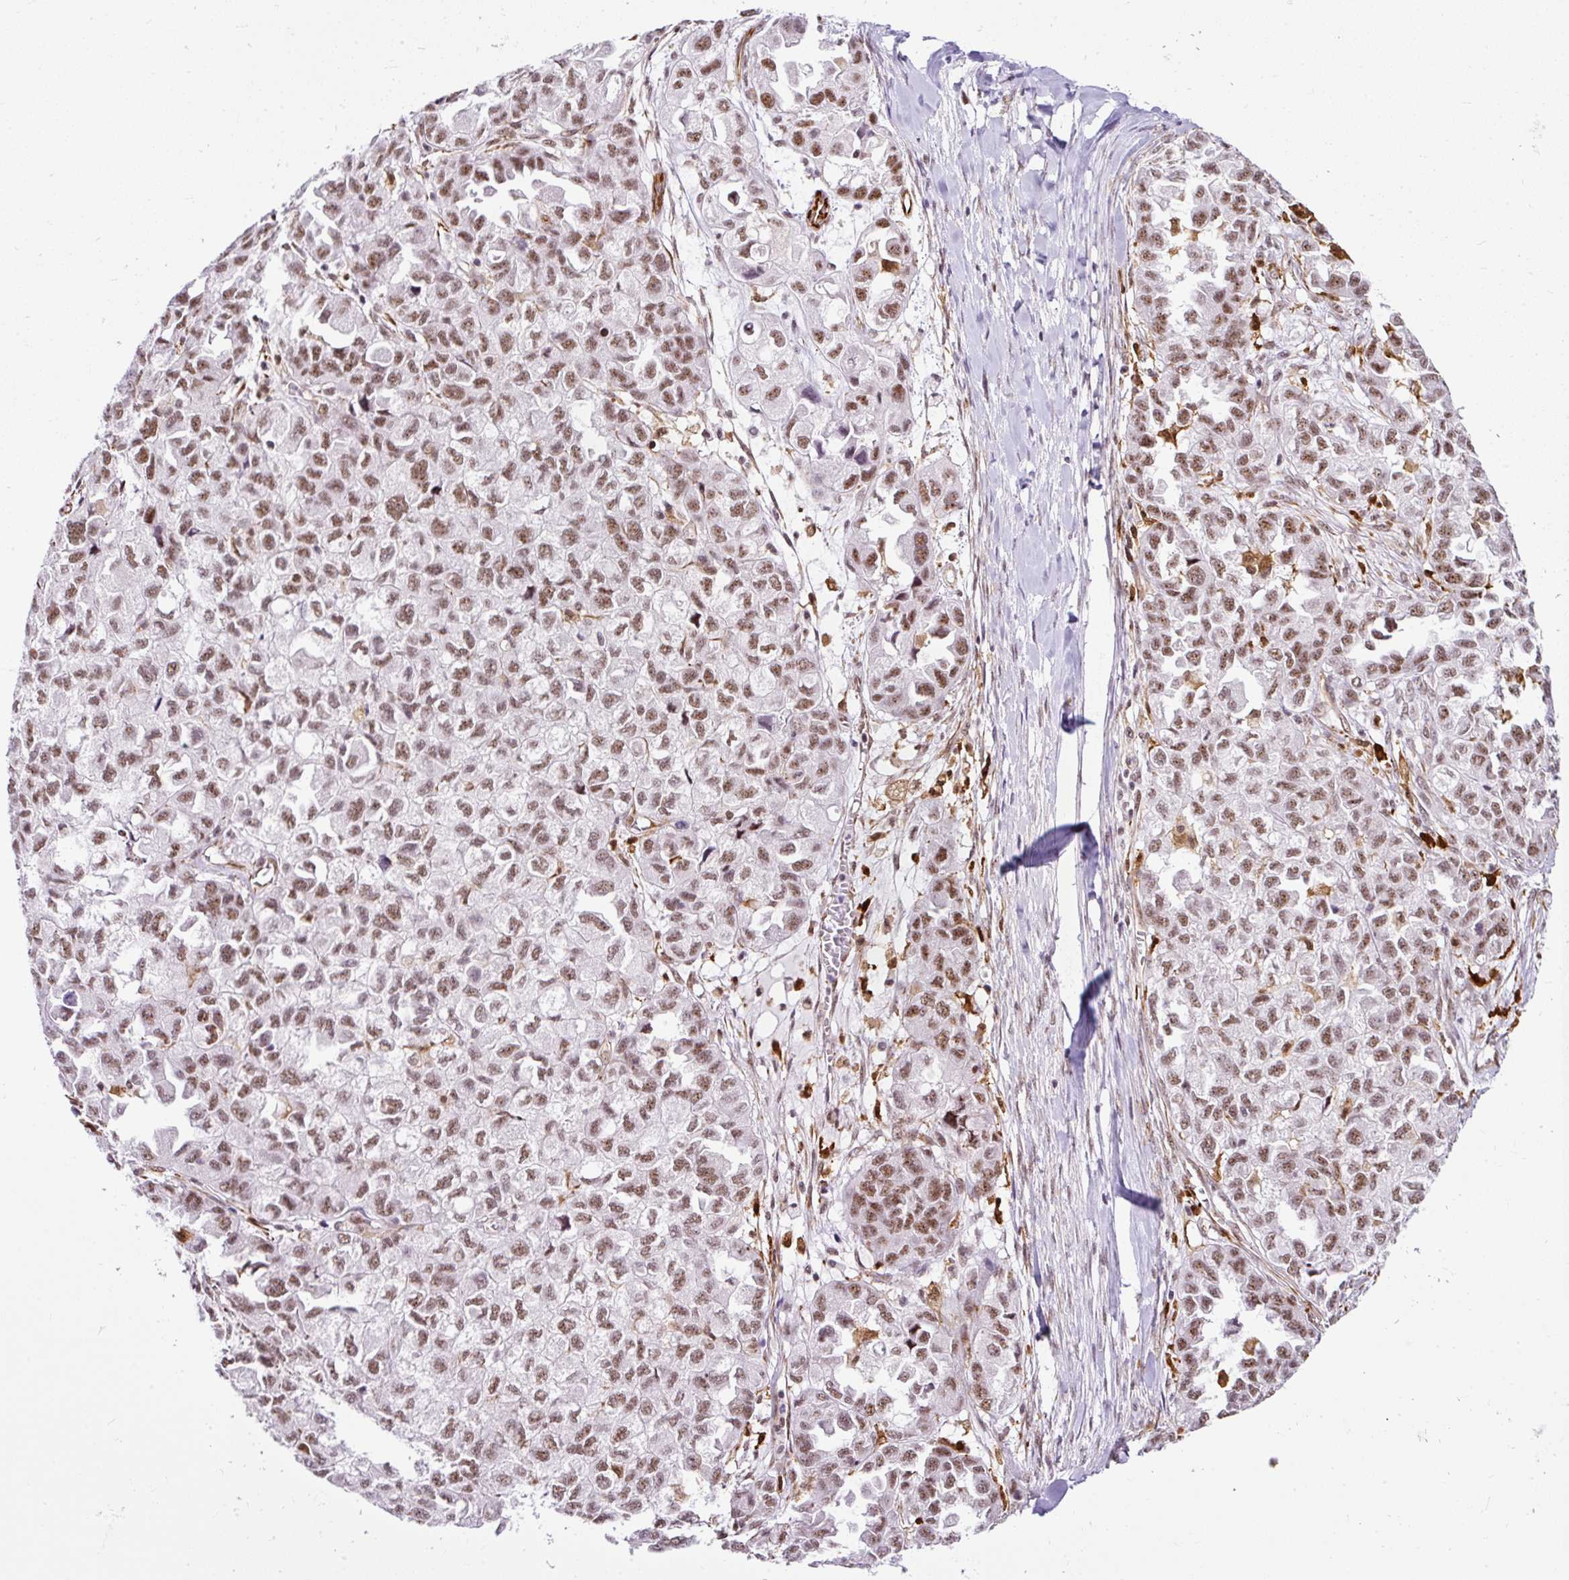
{"staining": {"intensity": "moderate", "quantity": ">75%", "location": "nuclear"}, "tissue": "ovarian cancer", "cell_type": "Tumor cells", "image_type": "cancer", "snomed": [{"axis": "morphology", "description": "Cystadenocarcinoma, serous, NOS"}, {"axis": "topography", "description": "Ovary"}], "caption": "Ovarian cancer stained with a protein marker demonstrates moderate staining in tumor cells.", "gene": "LUC7L2", "patient": {"sex": "female", "age": 84}}